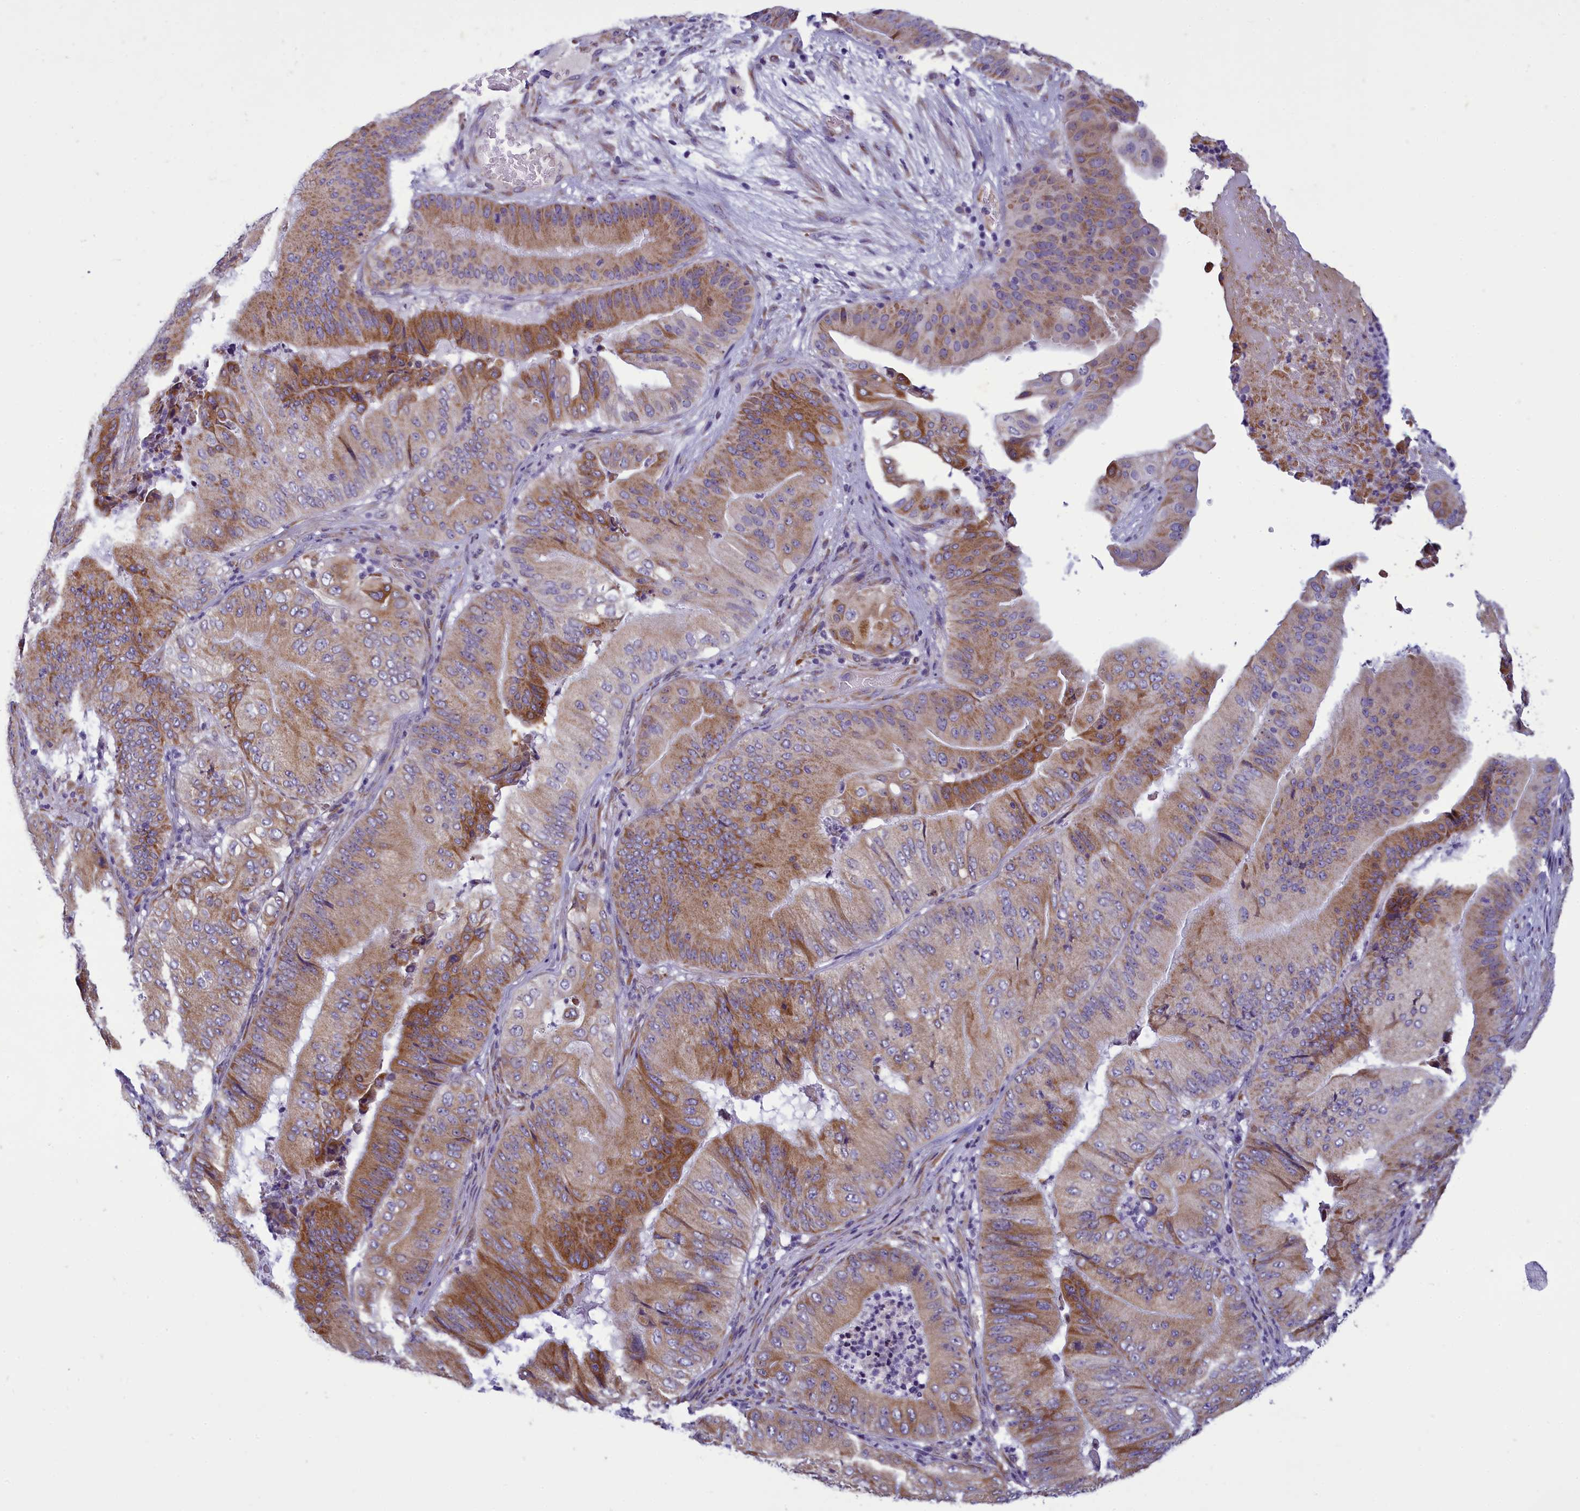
{"staining": {"intensity": "moderate", "quantity": ">75%", "location": "cytoplasmic/membranous"}, "tissue": "pancreatic cancer", "cell_type": "Tumor cells", "image_type": "cancer", "snomed": [{"axis": "morphology", "description": "Adenocarcinoma, NOS"}, {"axis": "topography", "description": "Pancreas"}], "caption": "This photomicrograph exhibits adenocarcinoma (pancreatic) stained with immunohistochemistry to label a protein in brown. The cytoplasmic/membranous of tumor cells show moderate positivity for the protein. Nuclei are counter-stained blue.", "gene": "CENATAC", "patient": {"sex": "female", "age": 77}}